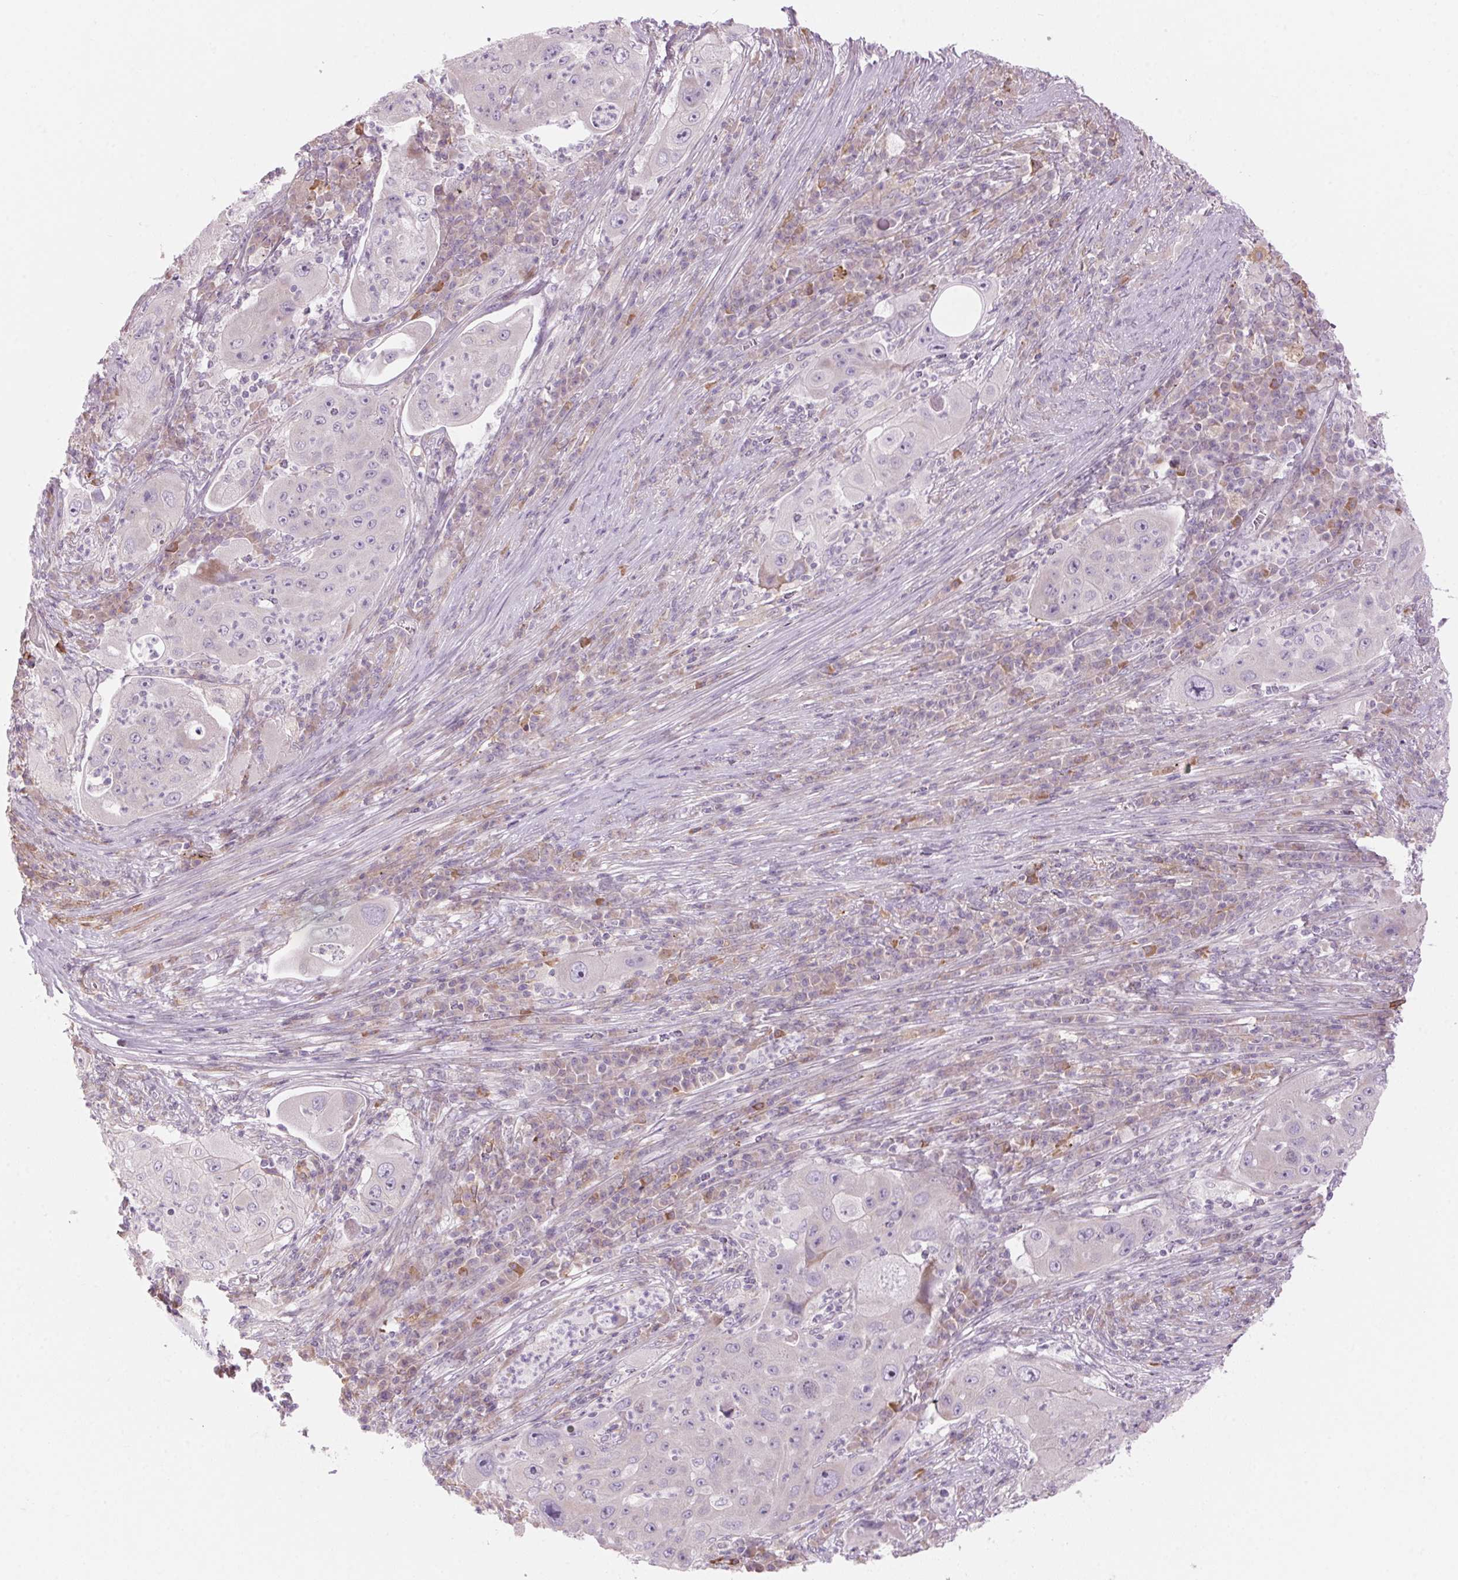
{"staining": {"intensity": "negative", "quantity": "none", "location": "none"}, "tissue": "lung cancer", "cell_type": "Tumor cells", "image_type": "cancer", "snomed": [{"axis": "morphology", "description": "Squamous cell carcinoma, NOS"}, {"axis": "topography", "description": "Lung"}], "caption": "Squamous cell carcinoma (lung) was stained to show a protein in brown. There is no significant positivity in tumor cells. The staining is performed using DAB (3,3'-diaminobenzidine) brown chromogen with nuclei counter-stained in using hematoxylin.", "gene": "GNMT", "patient": {"sex": "female", "age": 59}}